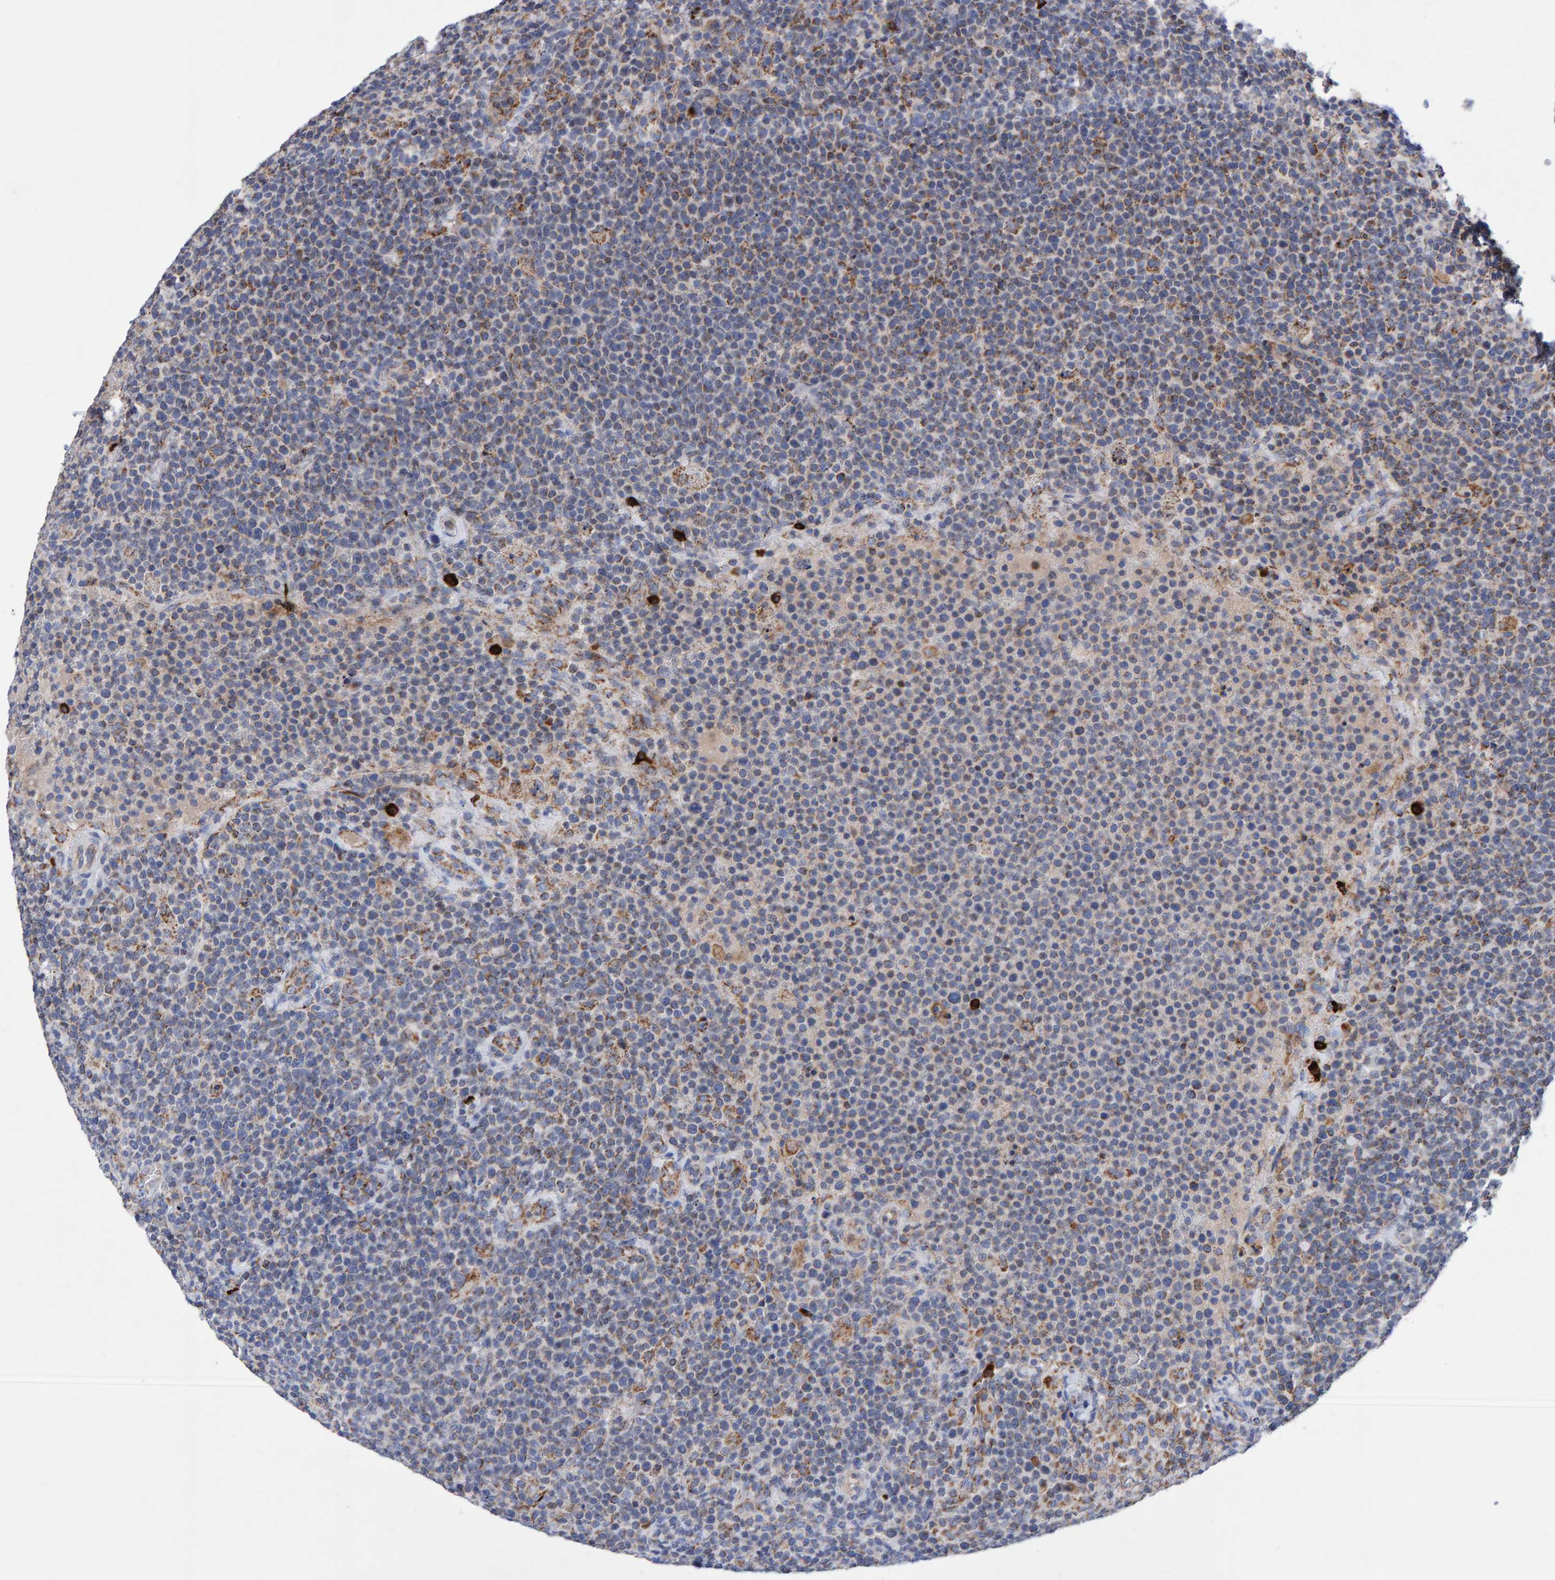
{"staining": {"intensity": "moderate", "quantity": "<25%", "location": "cytoplasmic/membranous"}, "tissue": "lymphoma", "cell_type": "Tumor cells", "image_type": "cancer", "snomed": [{"axis": "morphology", "description": "Malignant lymphoma, non-Hodgkin's type, High grade"}, {"axis": "topography", "description": "Lymph node"}], "caption": "DAB immunohistochemical staining of human lymphoma displays moderate cytoplasmic/membranous protein expression in approximately <25% of tumor cells. (IHC, brightfield microscopy, high magnification).", "gene": "EFR3A", "patient": {"sex": "male", "age": 61}}